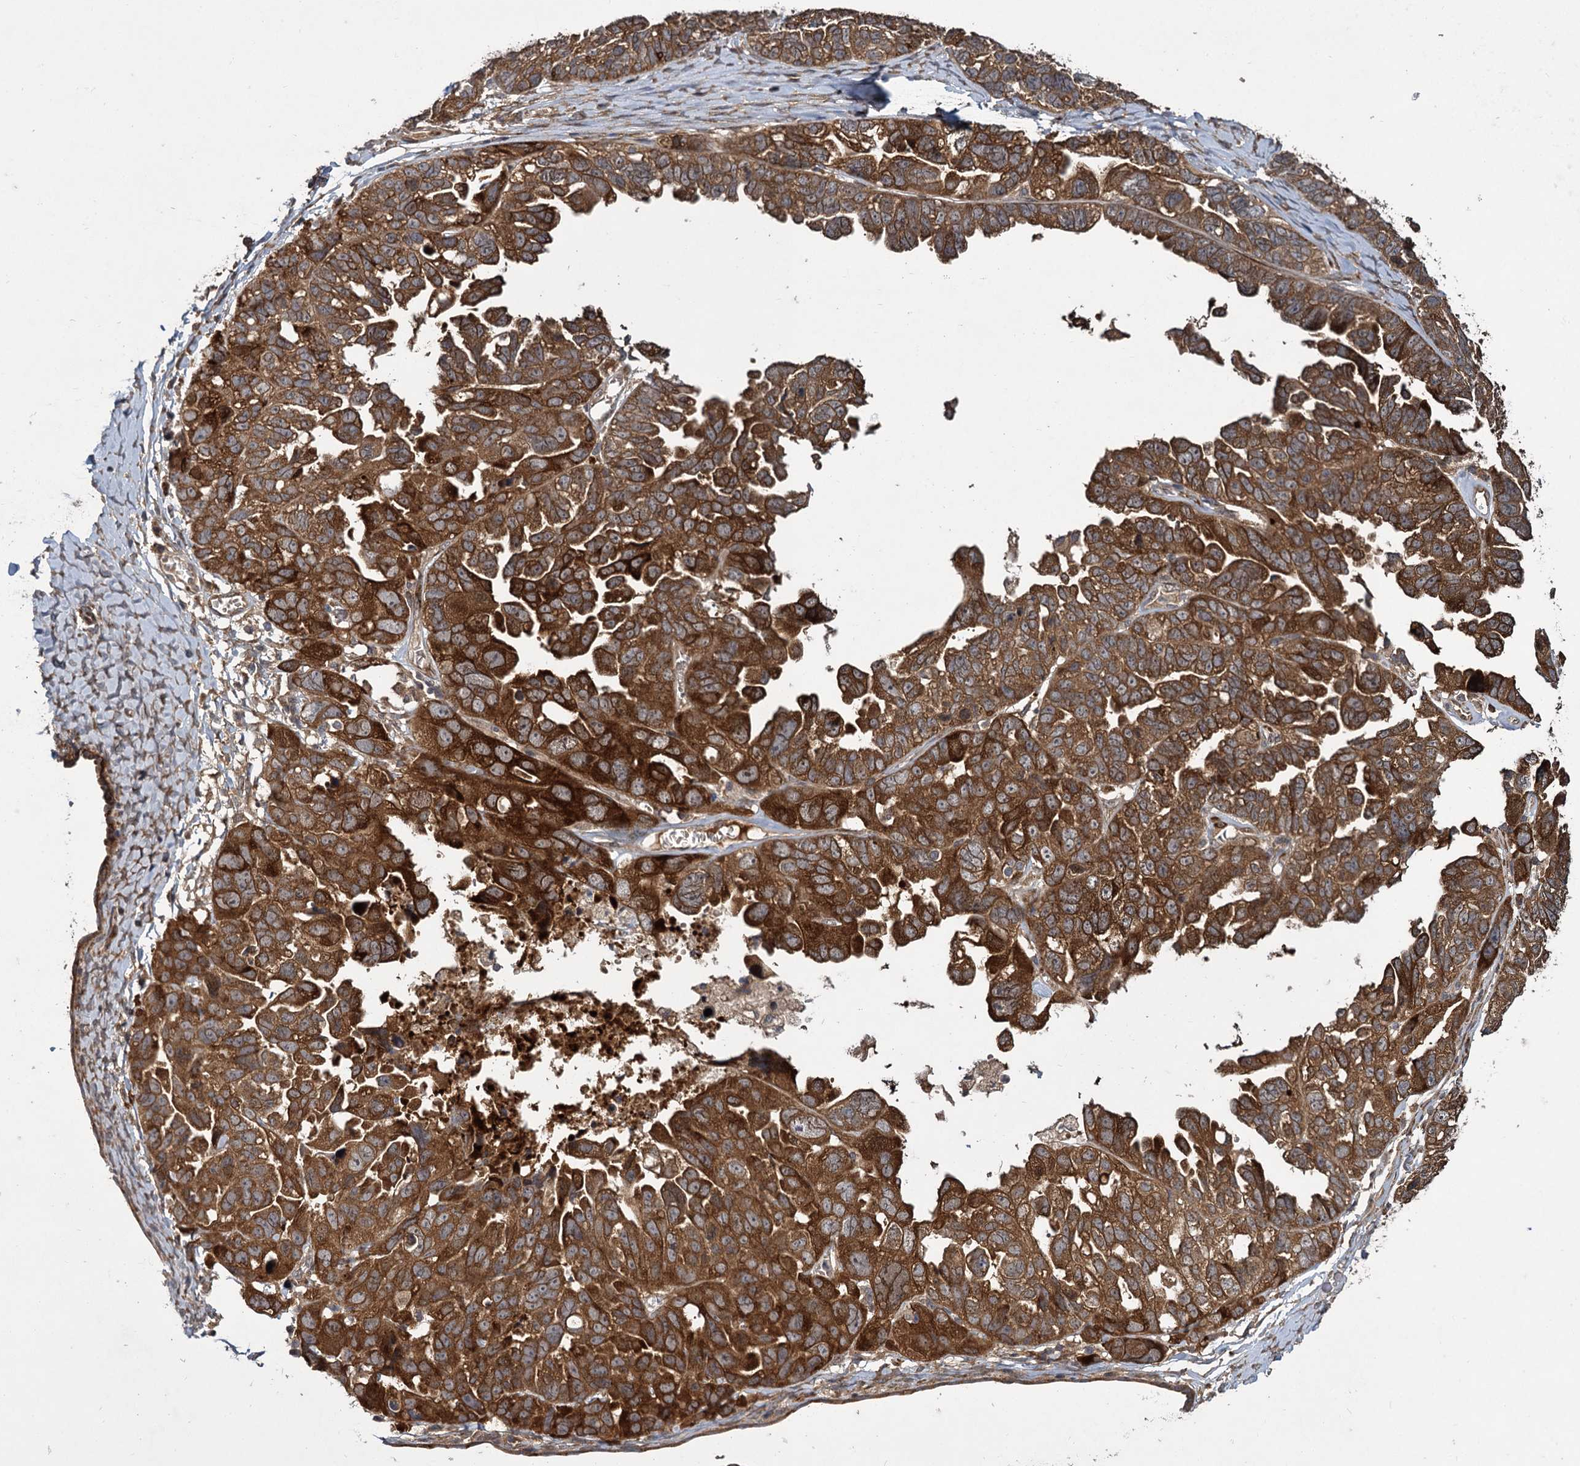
{"staining": {"intensity": "strong", "quantity": ">75%", "location": "cytoplasmic/membranous"}, "tissue": "ovarian cancer", "cell_type": "Tumor cells", "image_type": "cancer", "snomed": [{"axis": "morphology", "description": "Cystadenocarcinoma, serous, NOS"}, {"axis": "topography", "description": "Ovary"}], "caption": "Human ovarian serous cystadenocarcinoma stained for a protein (brown) shows strong cytoplasmic/membranous positive staining in approximately >75% of tumor cells.", "gene": "INPPL1", "patient": {"sex": "female", "age": 79}}